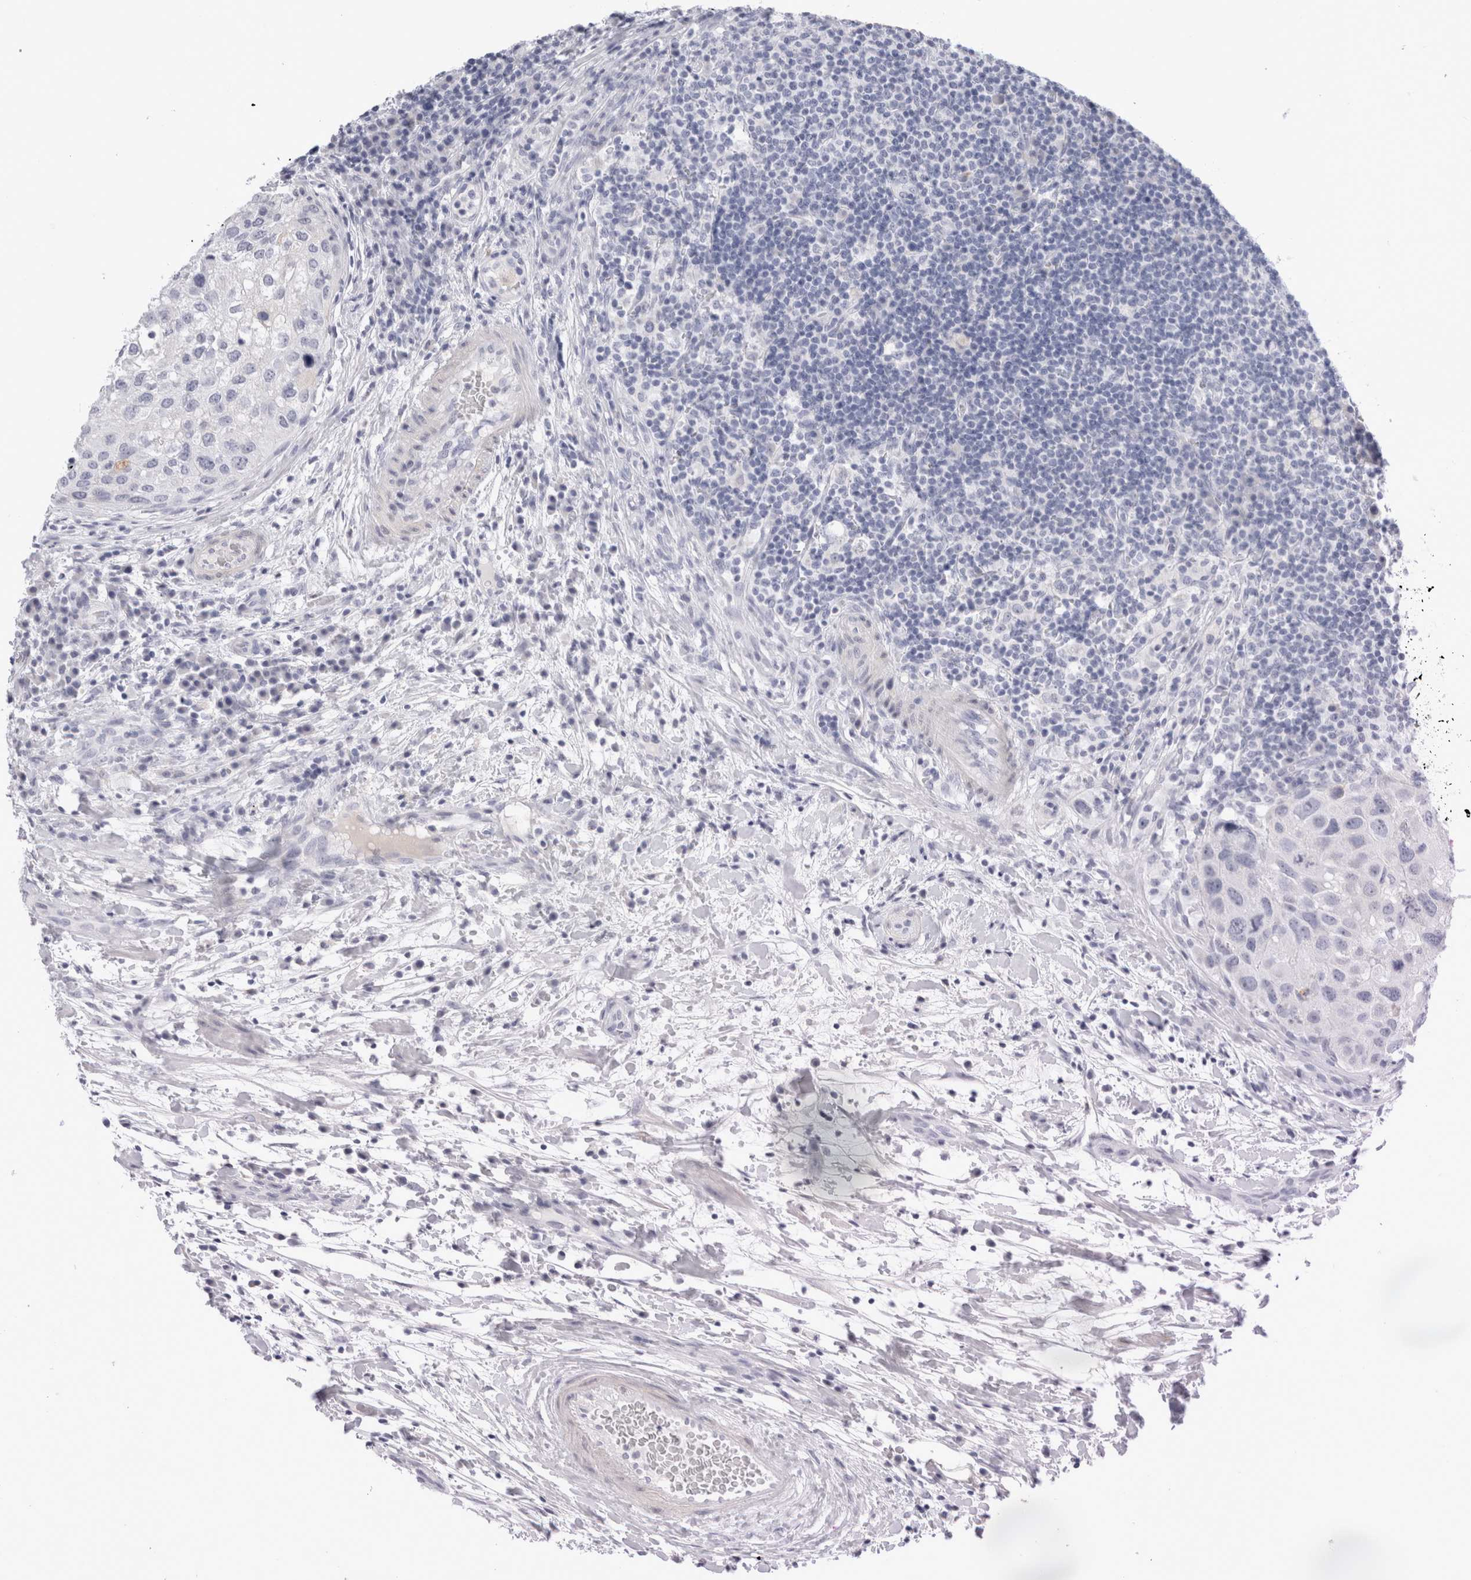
{"staining": {"intensity": "negative", "quantity": "none", "location": "none"}, "tissue": "urothelial cancer", "cell_type": "Tumor cells", "image_type": "cancer", "snomed": [{"axis": "morphology", "description": "Urothelial carcinoma, High grade"}, {"axis": "topography", "description": "Lymph node"}, {"axis": "topography", "description": "Urinary bladder"}], "caption": "This is an IHC image of human urothelial carcinoma (high-grade). There is no expression in tumor cells.", "gene": "MUC15", "patient": {"sex": "male", "age": 51}}